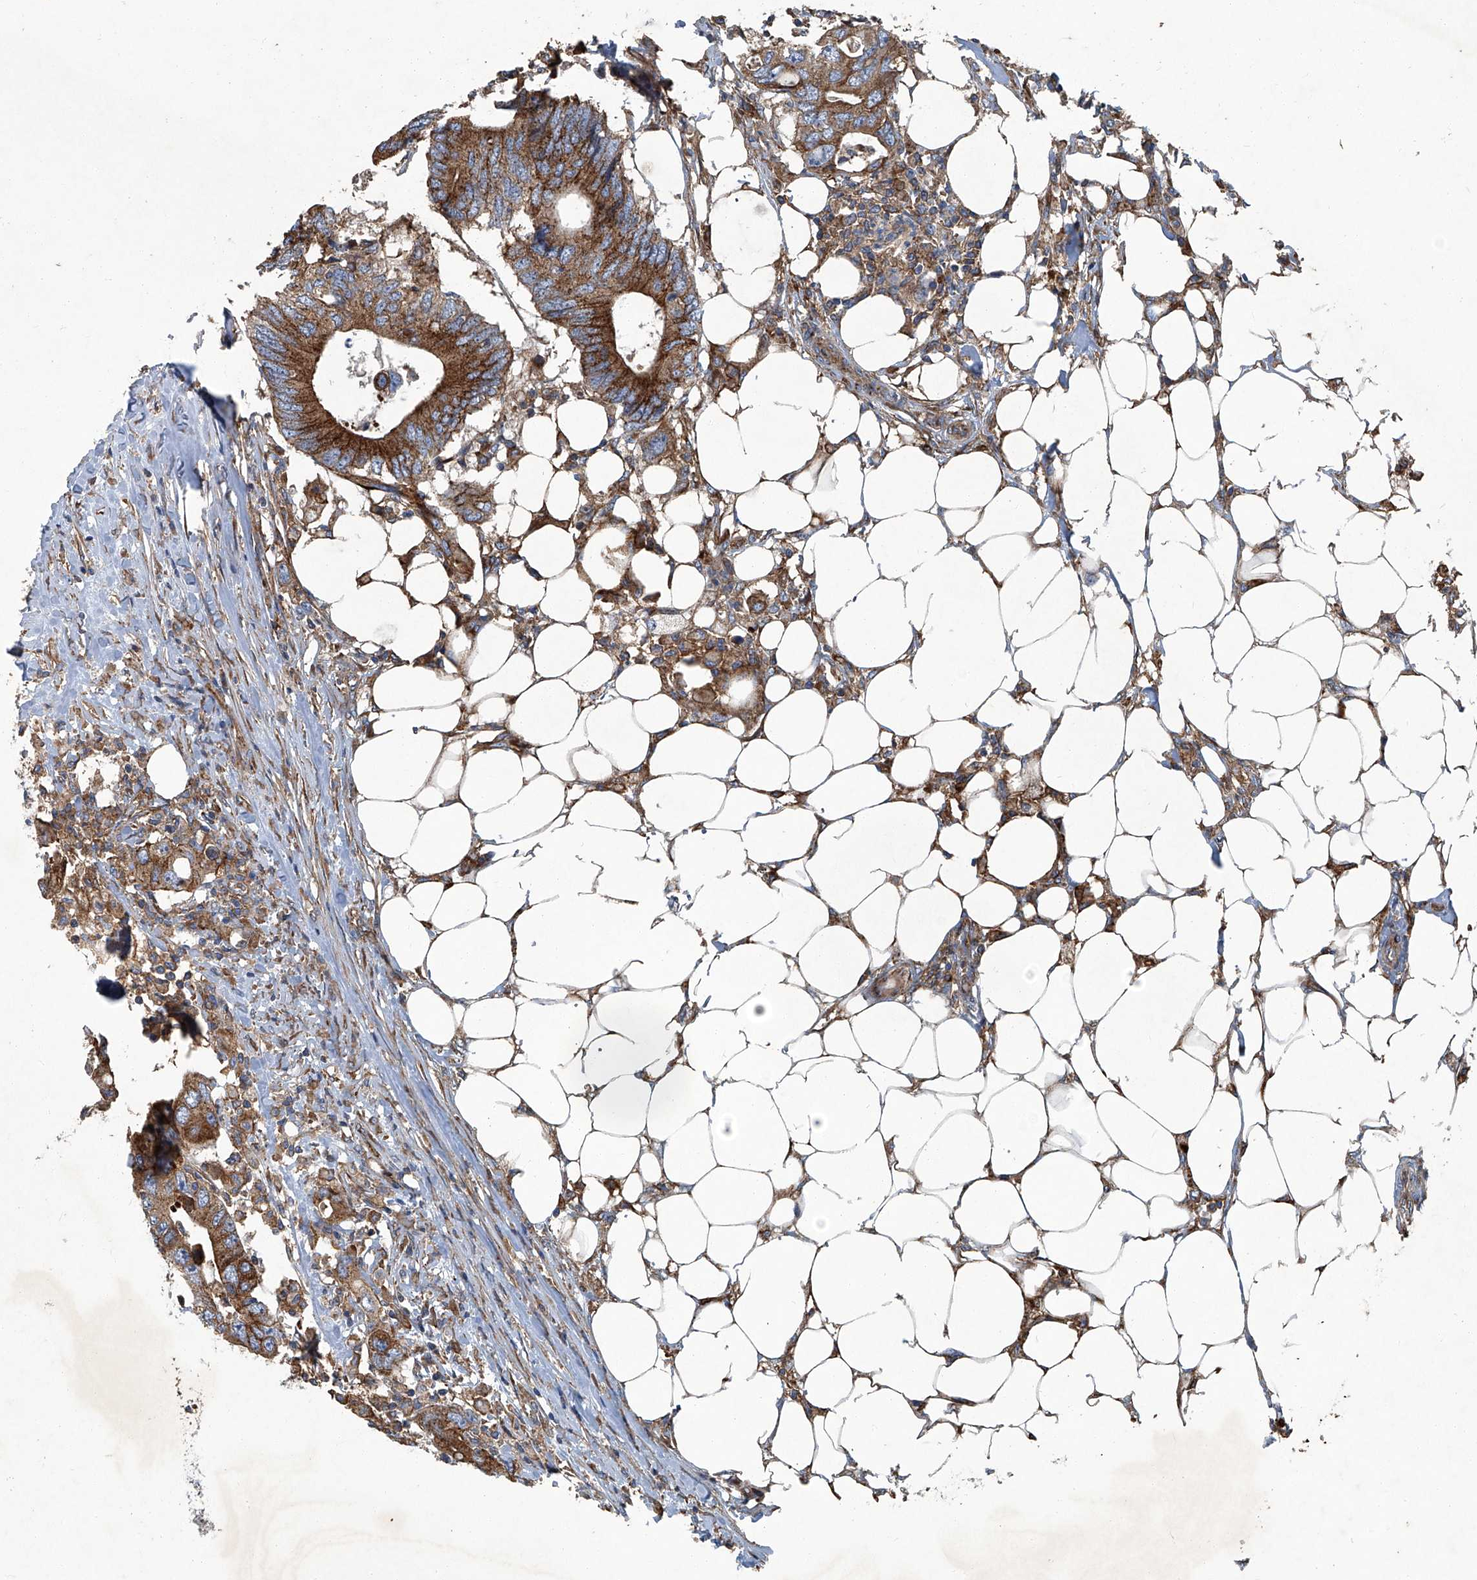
{"staining": {"intensity": "strong", "quantity": ">75%", "location": "cytoplasmic/membranous"}, "tissue": "colorectal cancer", "cell_type": "Tumor cells", "image_type": "cancer", "snomed": [{"axis": "morphology", "description": "Adenocarcinoma, NOS"}, {"axis": "topography", "description": "Colon"}], "caption": "Tumor cells demonstrate high levels of strong cytoplasmic/membranous staining in approximately >75% of cells in human colorectal cancer.", "gene": "PIGH", "patient": {"sex": "male", "age": 71}}